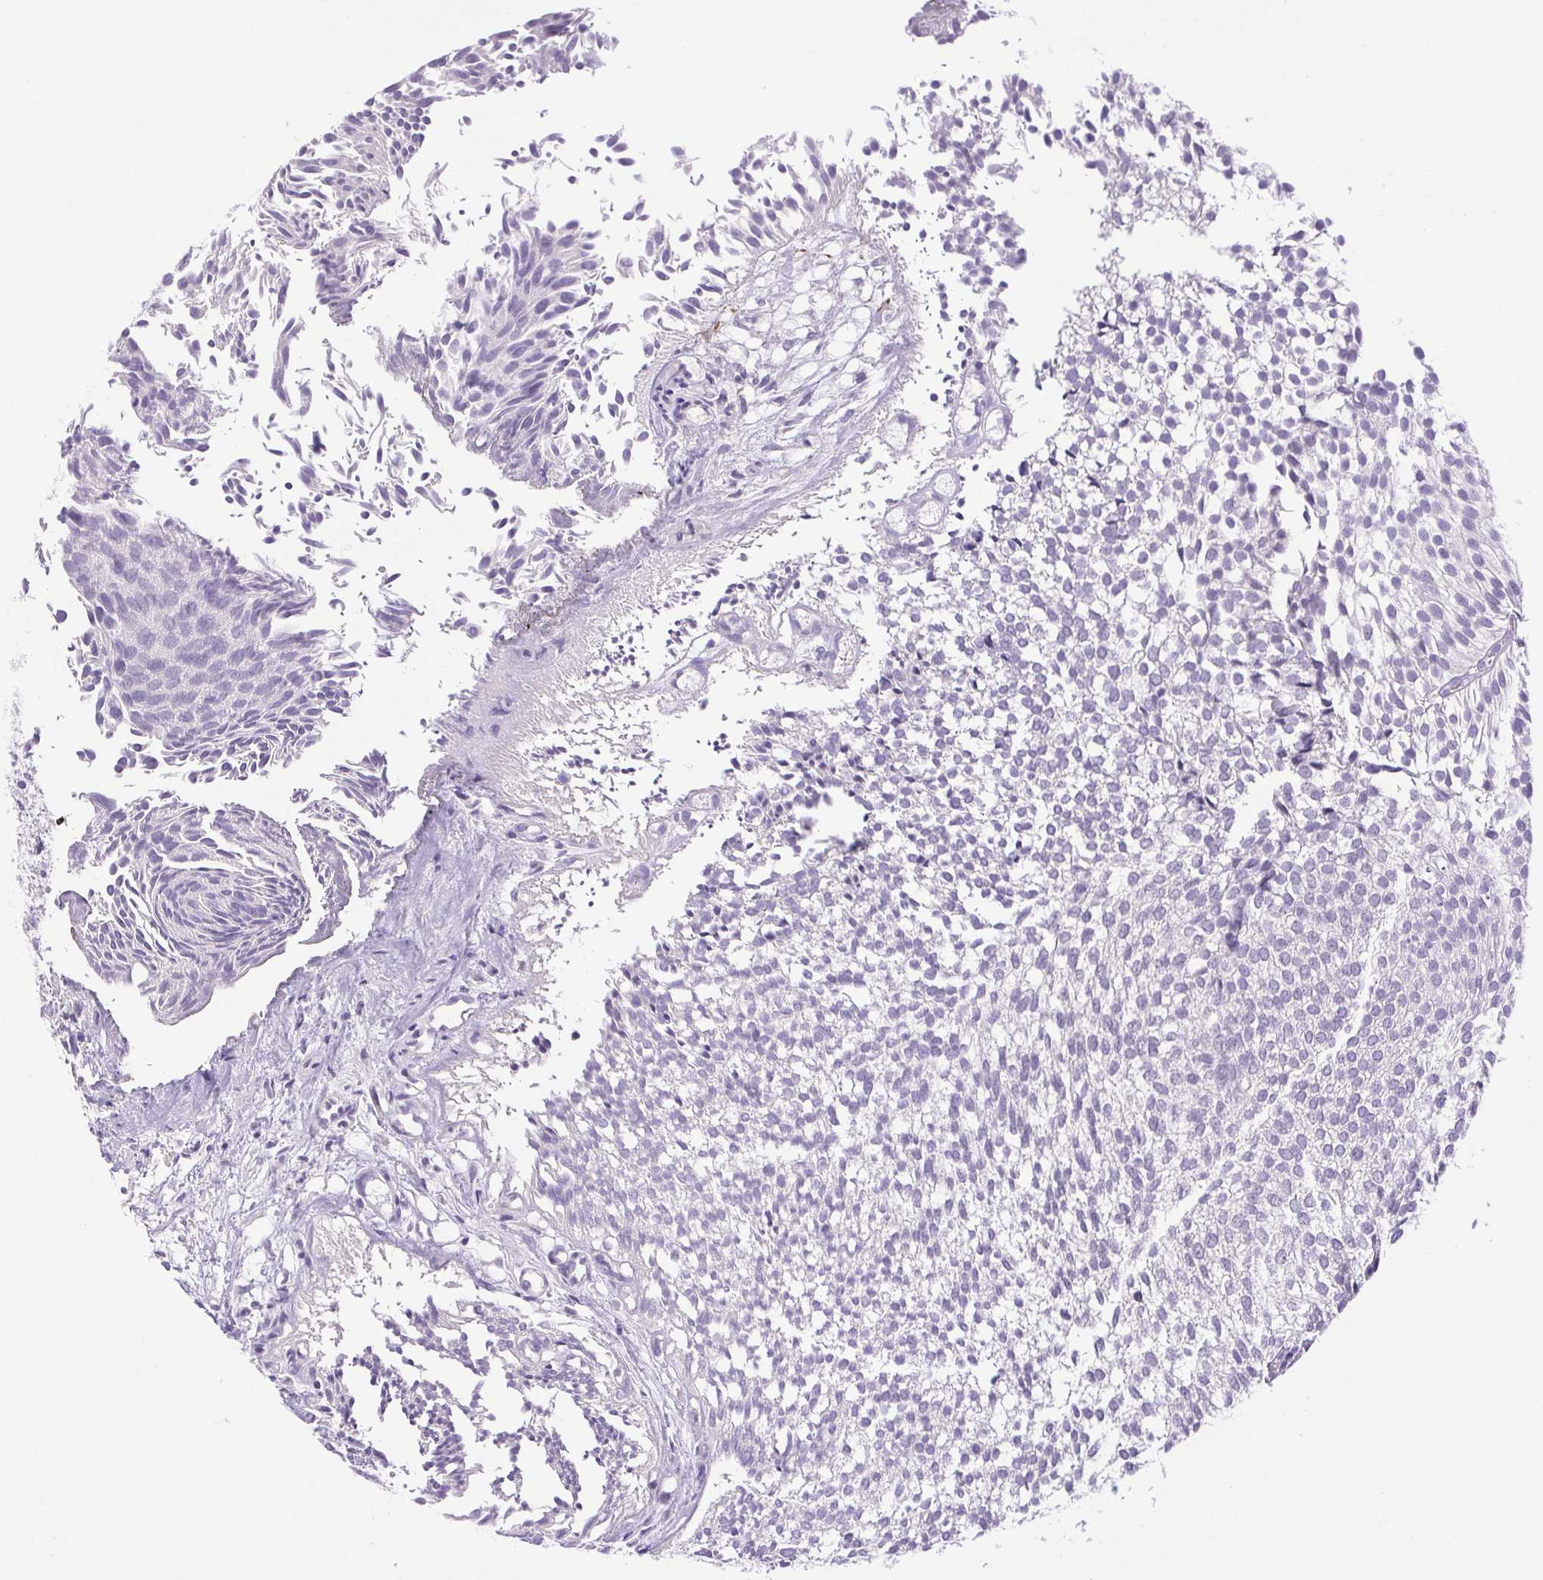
{"staining": {"intensity": "negative", "quantity": "none", "location": "none"}, "tissue": "urothelial cancer", "cell_type": "Tumor cells", "image_type": "cancer", "snomed": [{"axis": "morphology", "description": "Urothelial carcinoma, Low grade"}, {"axis": "topography", "description": "Urinary bladder"}], "caption": "Protein analysis of urothelial cancer shows no significant expression in tumor cells. (IHC, brightfield microscopy, high magnification).", "gene": "PAPPA2", "patient": {"sex": "male", "age": 91}}